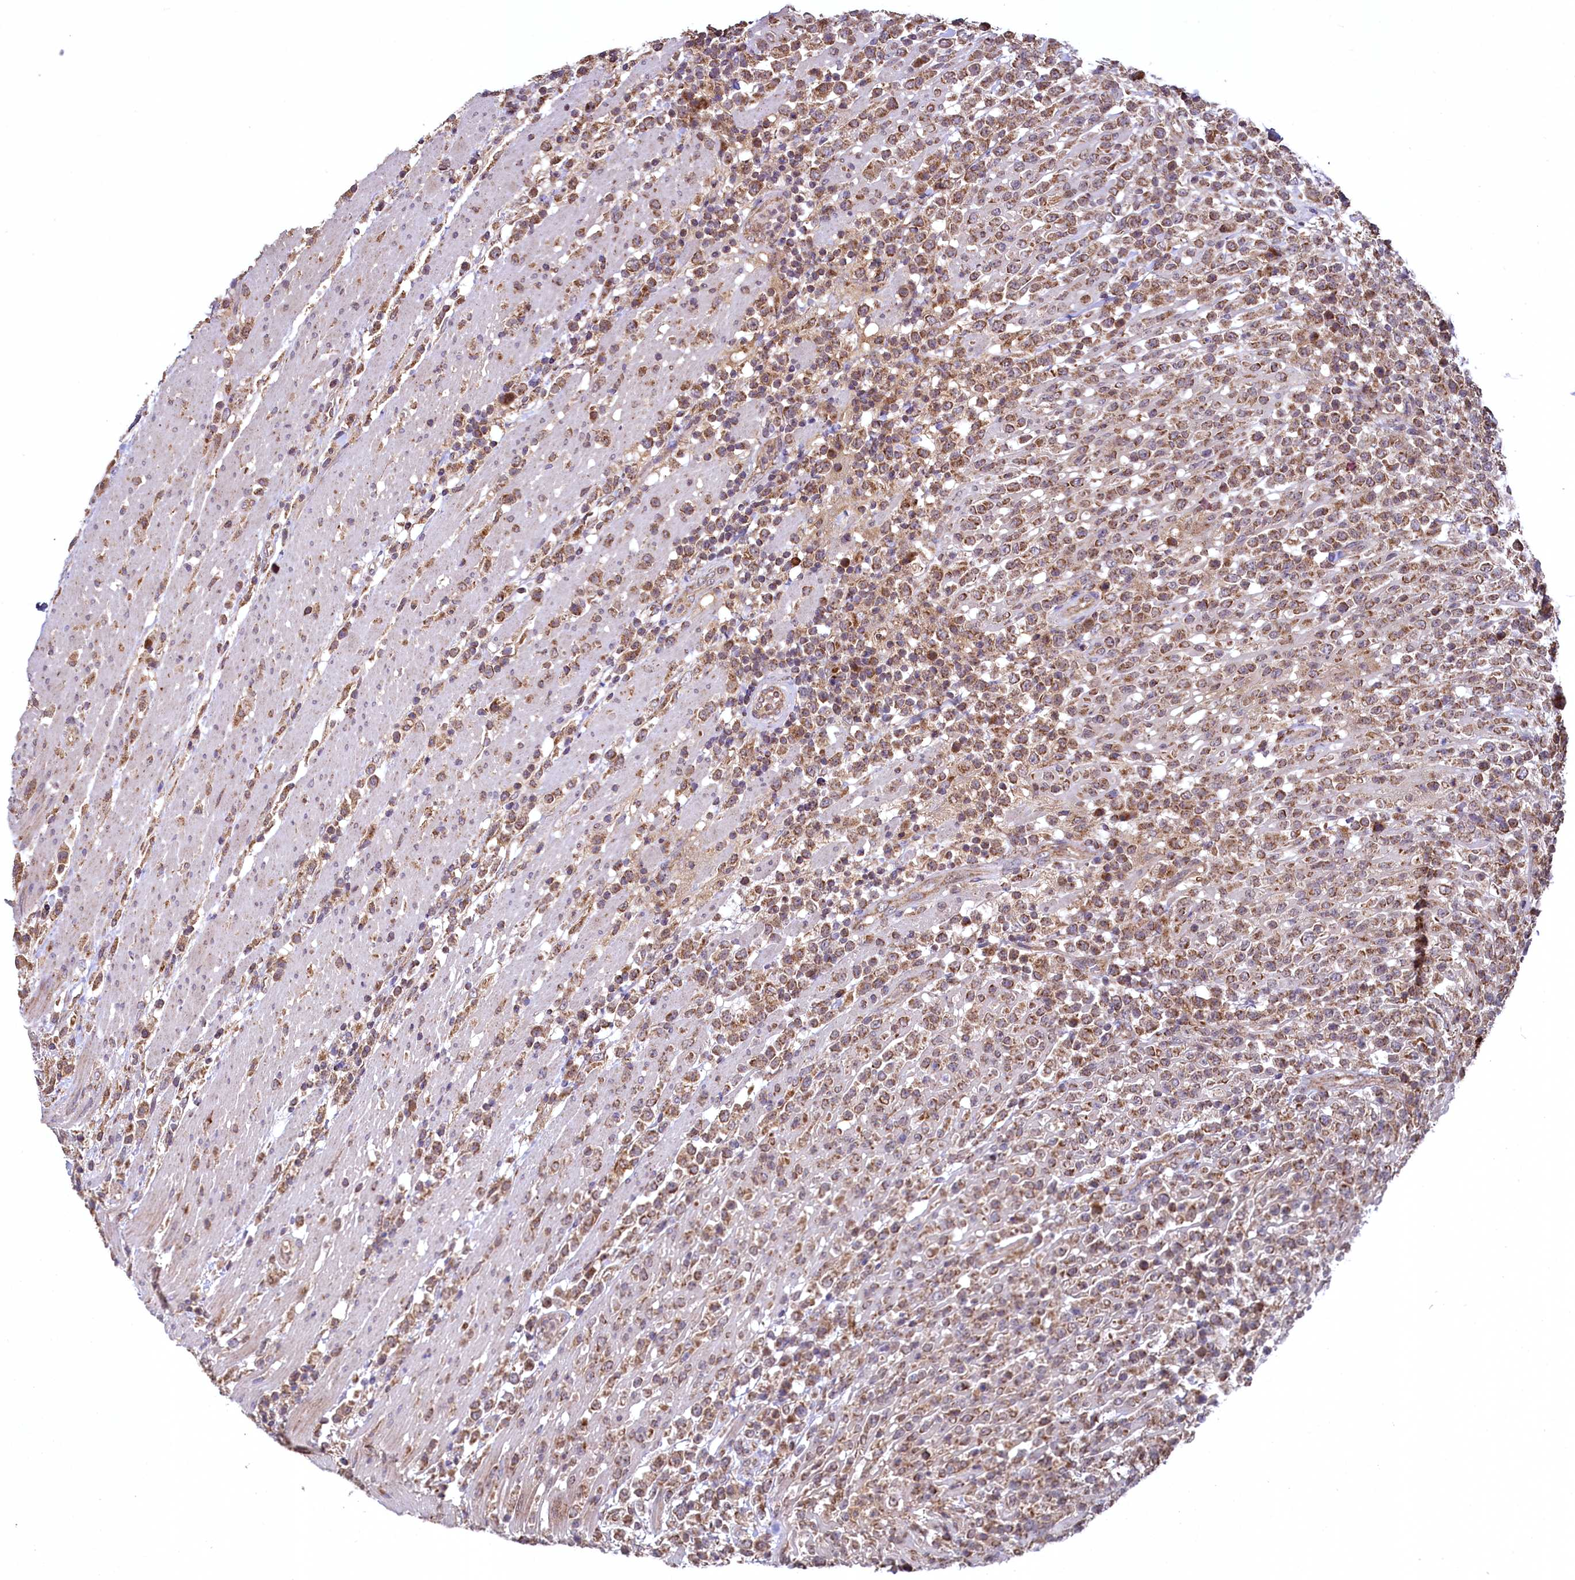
{"staining": {"intensity": "moderate", "quantity": ">75%", "location": "cytoplasmic/membranous"}, "tissue": "lymphoma", "cell_type": "Tumor cells", "image_type": "cancer", "snomed": [{"axis": "morphology", "description": "Malignant lymphoma, non-Hodgkin's type, High grade"}, {"axis": "topography", "description": "Colon"}], "caption": "Moderate cytoplasmic/membranous protein expression is present in about >75% of tumor cells in high-grade malignant lymphoma, non-Hodgkin's type. Immunohistochemistry stains the protein of interest in brown and the nuclei are stained blue.", "gene": "METTL4", "patient": {"sex": "female", "age": 53}}